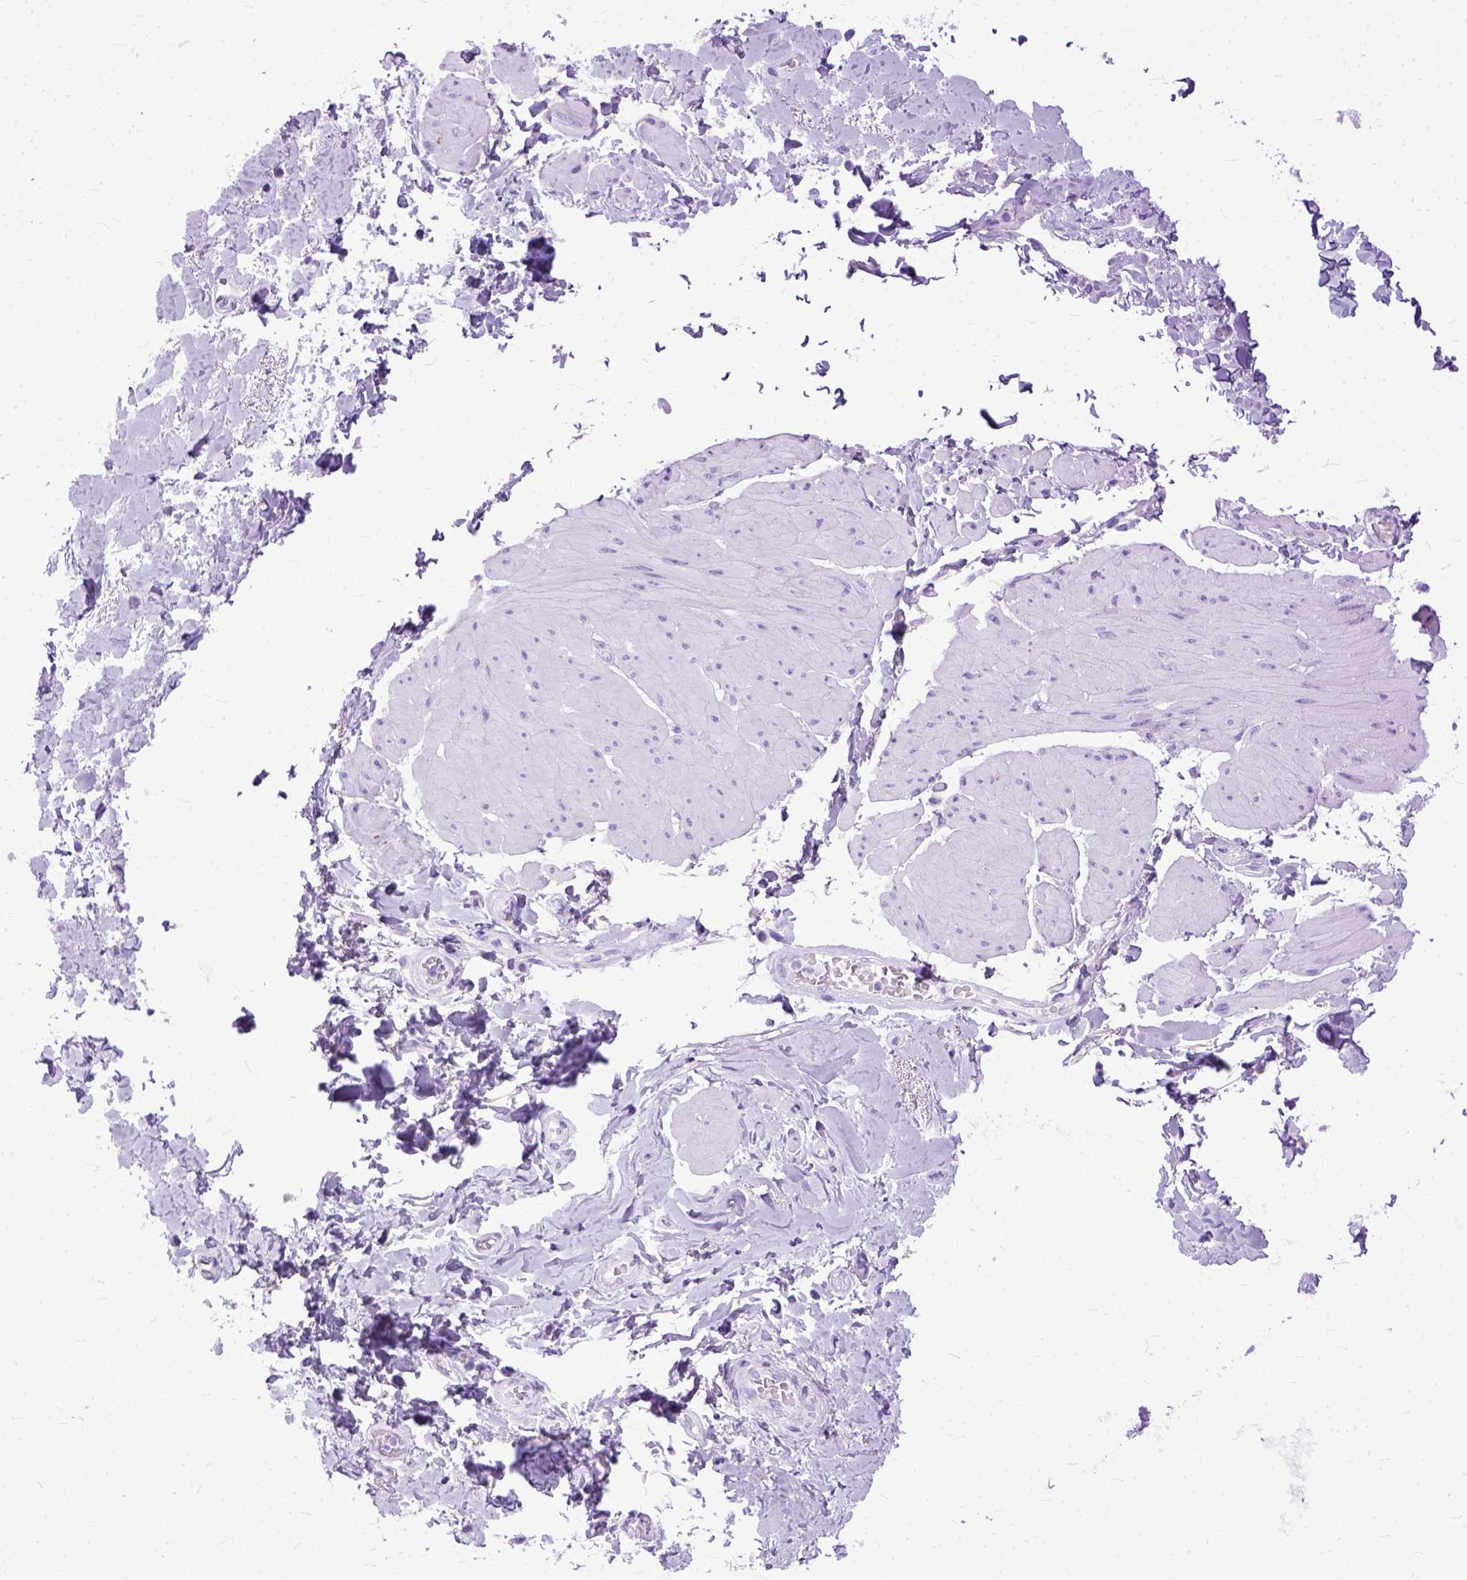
{"staining": {"intensity": "negative", "quantity": "none", "location": "none"}, "tissue": "adipose tissue", "cell_type": "Adipocytes", "image_type": "normal", "snomed": [{"axis": "morphology", "description": "Normal tissue, NOS"}, {"axis": "topography", "description": "Urinary bladder"}, {"axis": "topography", "description": "Peripheral nerve tissue"}], "caption": "Human adipose tissue stained for a protein using immunohistochemistry demonstrates no positivity in adipocytes.", "gene": "GNGT1", "patient": {"sex": "female", "age": 60}}